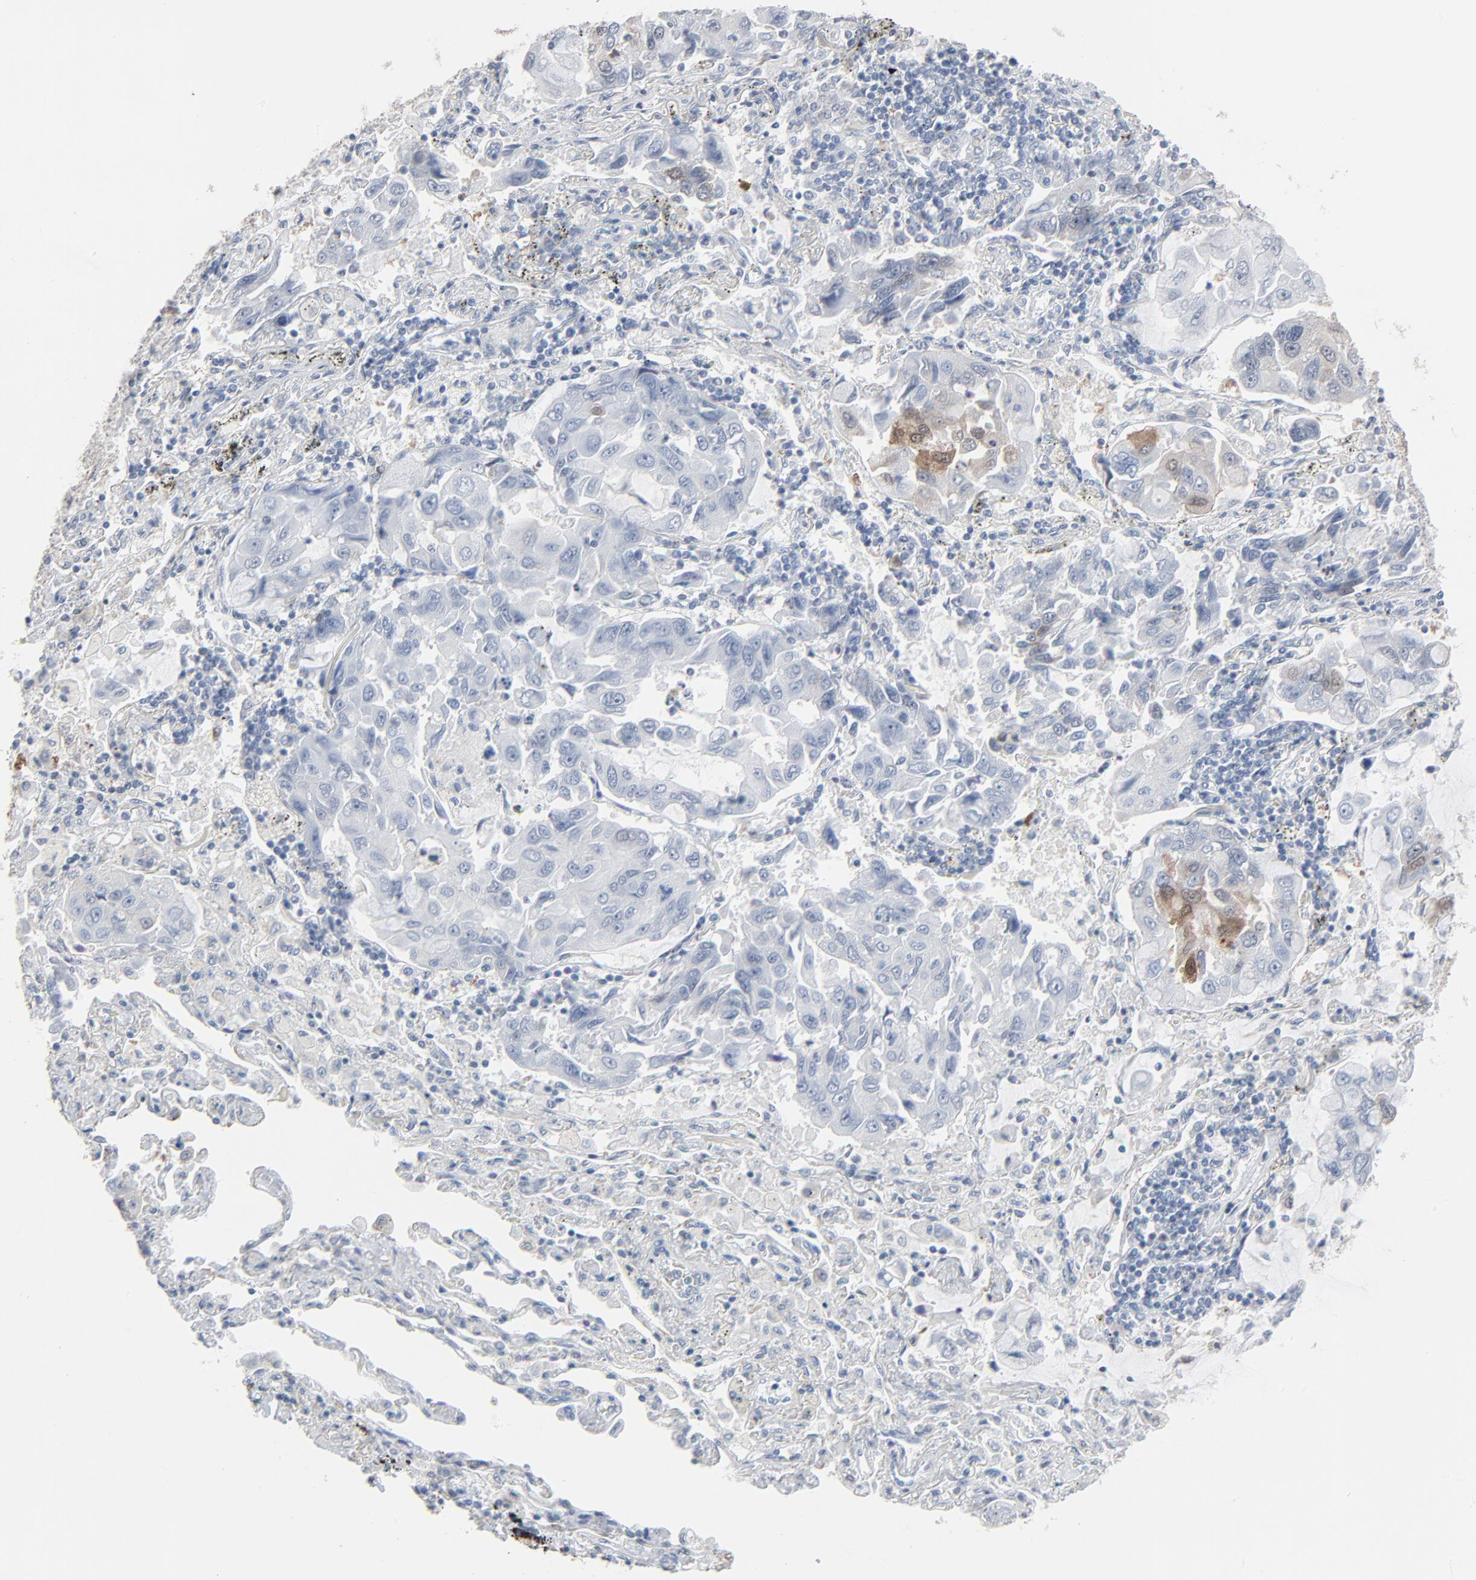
{"staining": {"intensity": "weak", "quantity": "<25%", "location": "cytoplasmic/membranous"}, "tissue": "lung cancer", "cell_type": "Tumor cells", "image_type": "cancer", "snomed": [{"axis": "morphology", "description": "Adenocarcinoma, NOS"}, {"axis": "topography", "description": "Lung"}], "caption": "Immunohistochemistry photomicrograph of human lung adenocarcinoma stained for a protein (brown), which shows no expression in tumor cells.", "gene": "PHGDH", "patient": {"sex": "male", "age": 64}}